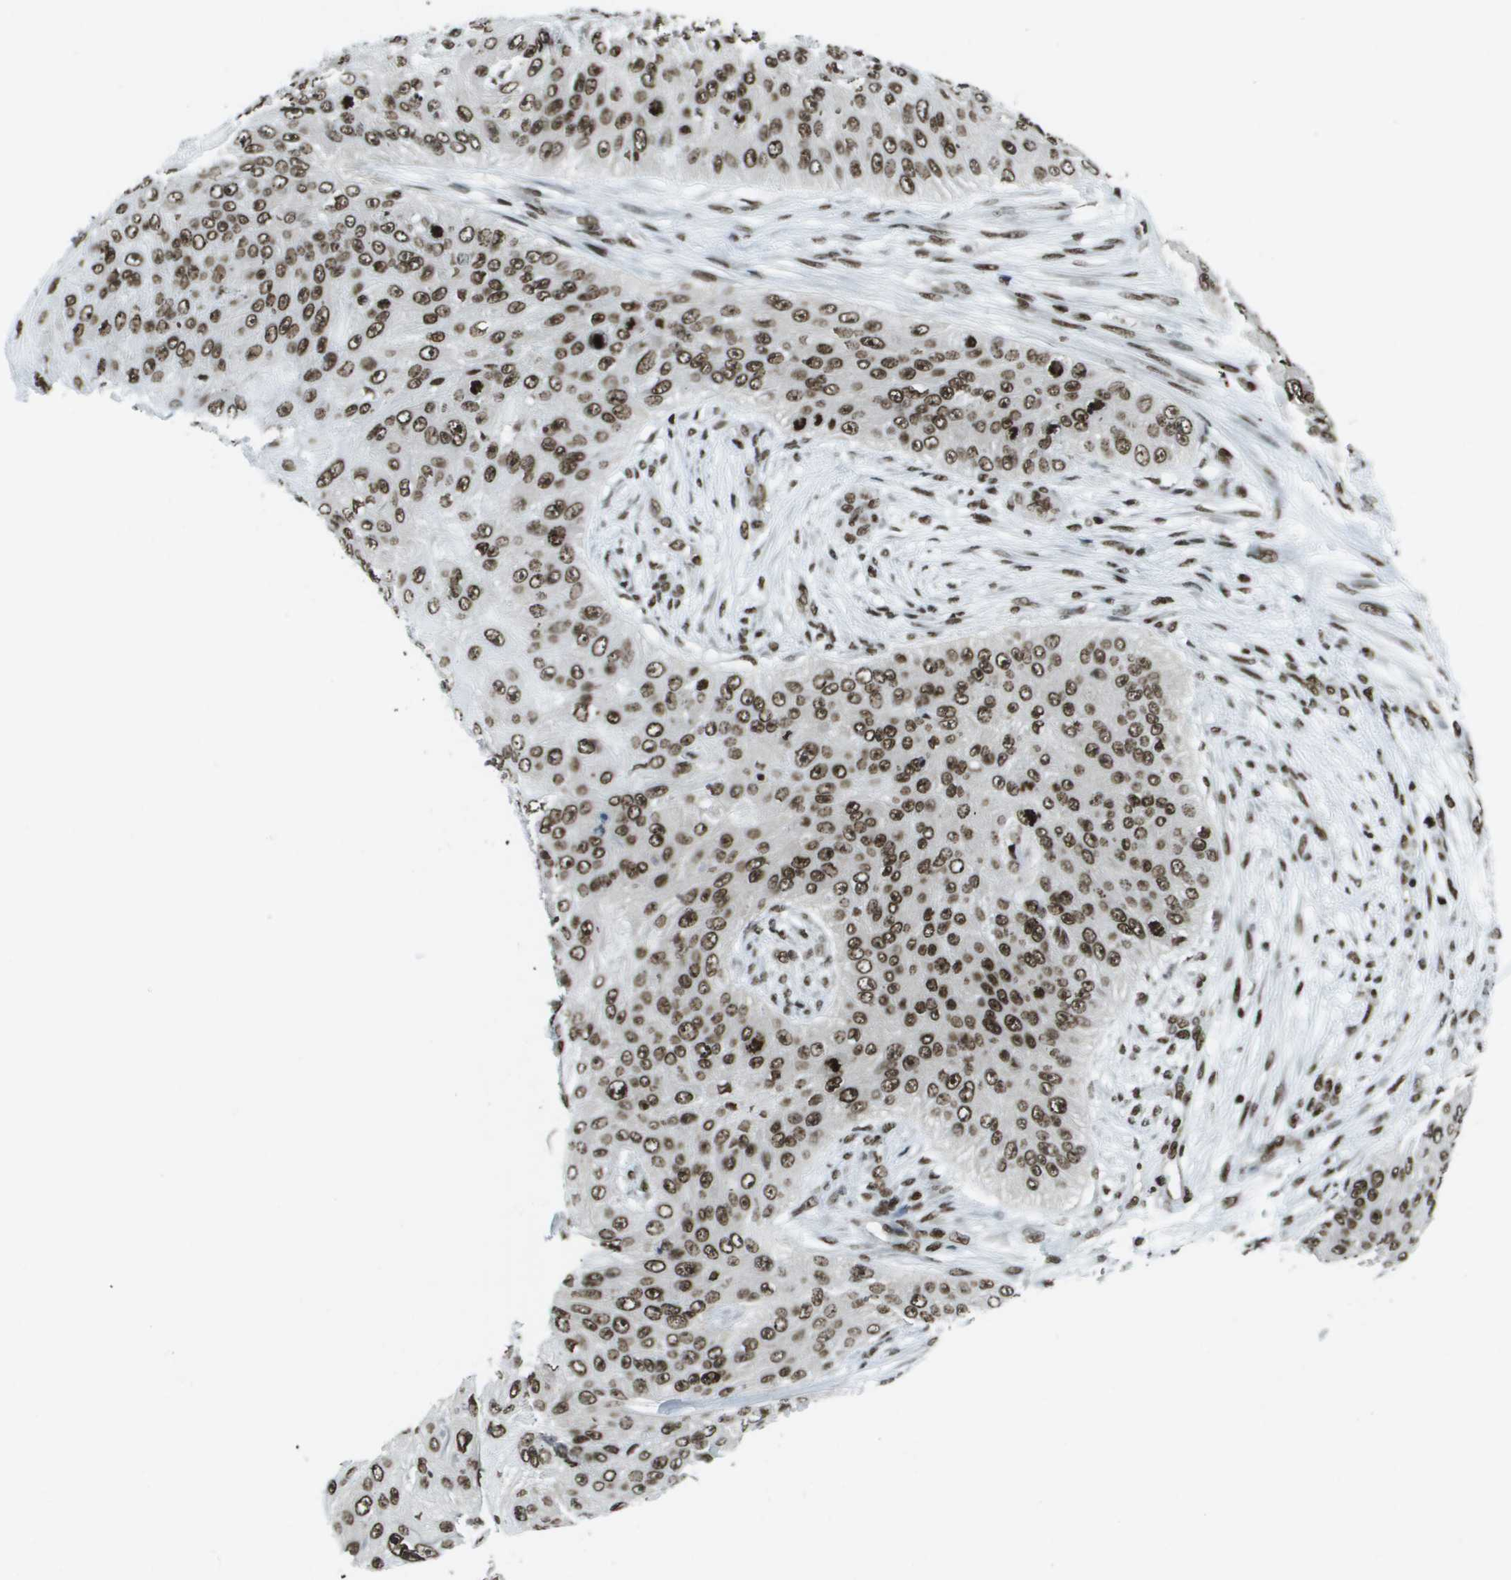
{"staining": {"intensity": "strong", "quantity": ">75%", "location": "nuclear"}, "tissue": "skin cancer", "cell_type": "Tumor cells", "image_type": "cancer", "snomed": [{"axis": "morphology", "description": "Squamous cell carcinoma, NOS"}, {"axis": "topography", "description": "Skin"}], "caption": "This is an image of immunohistochemistry (IHC) staining of skin cancer (squamous cell carcinoma), which shows strong positivity in the nuclear of tumor cells.", "gene": "GLYR1", "patient": {"sex": "female", "age": 80}}